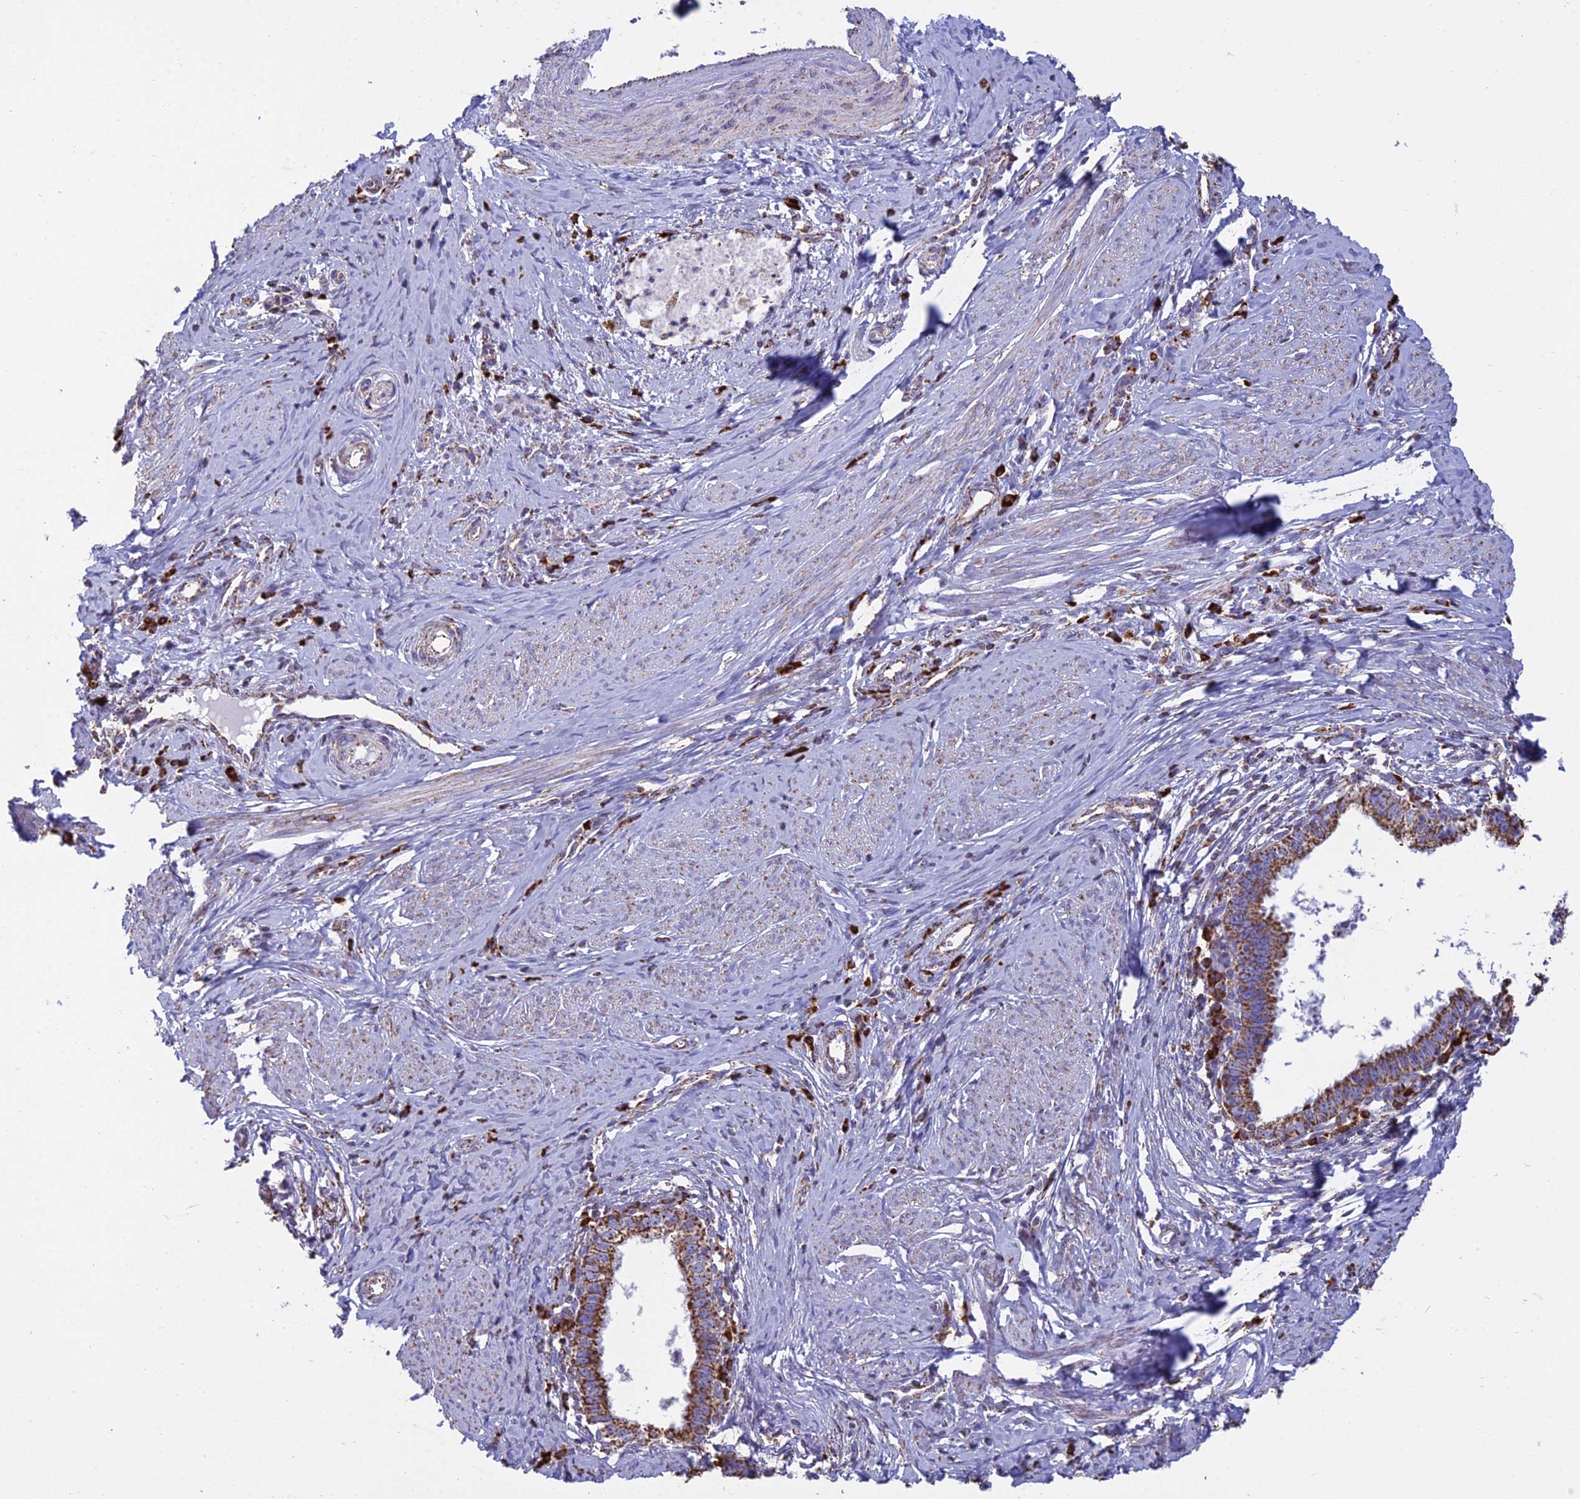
{"staining": {"intensity": "strong", "quantity": ">75%", "location": "cytoplasmic/membranous"}, "tissue": "cervical cancer", "cell_type": "Tumor cells", "image_type": "cancer", "snomed": [{"axis": "morphology", "description": "Adenocarcinoma, NOS"}, {"axis": "topography", "description": "Cervix"}], "caption": "This image reveals IHC staining of cervical cancer (adenocarcinoma), with high strong cytoplasmic/membranous expression in about >75% of tumor cells.", "gene": "OR2W3", "patient": {"sex": "female", "age": 36}}